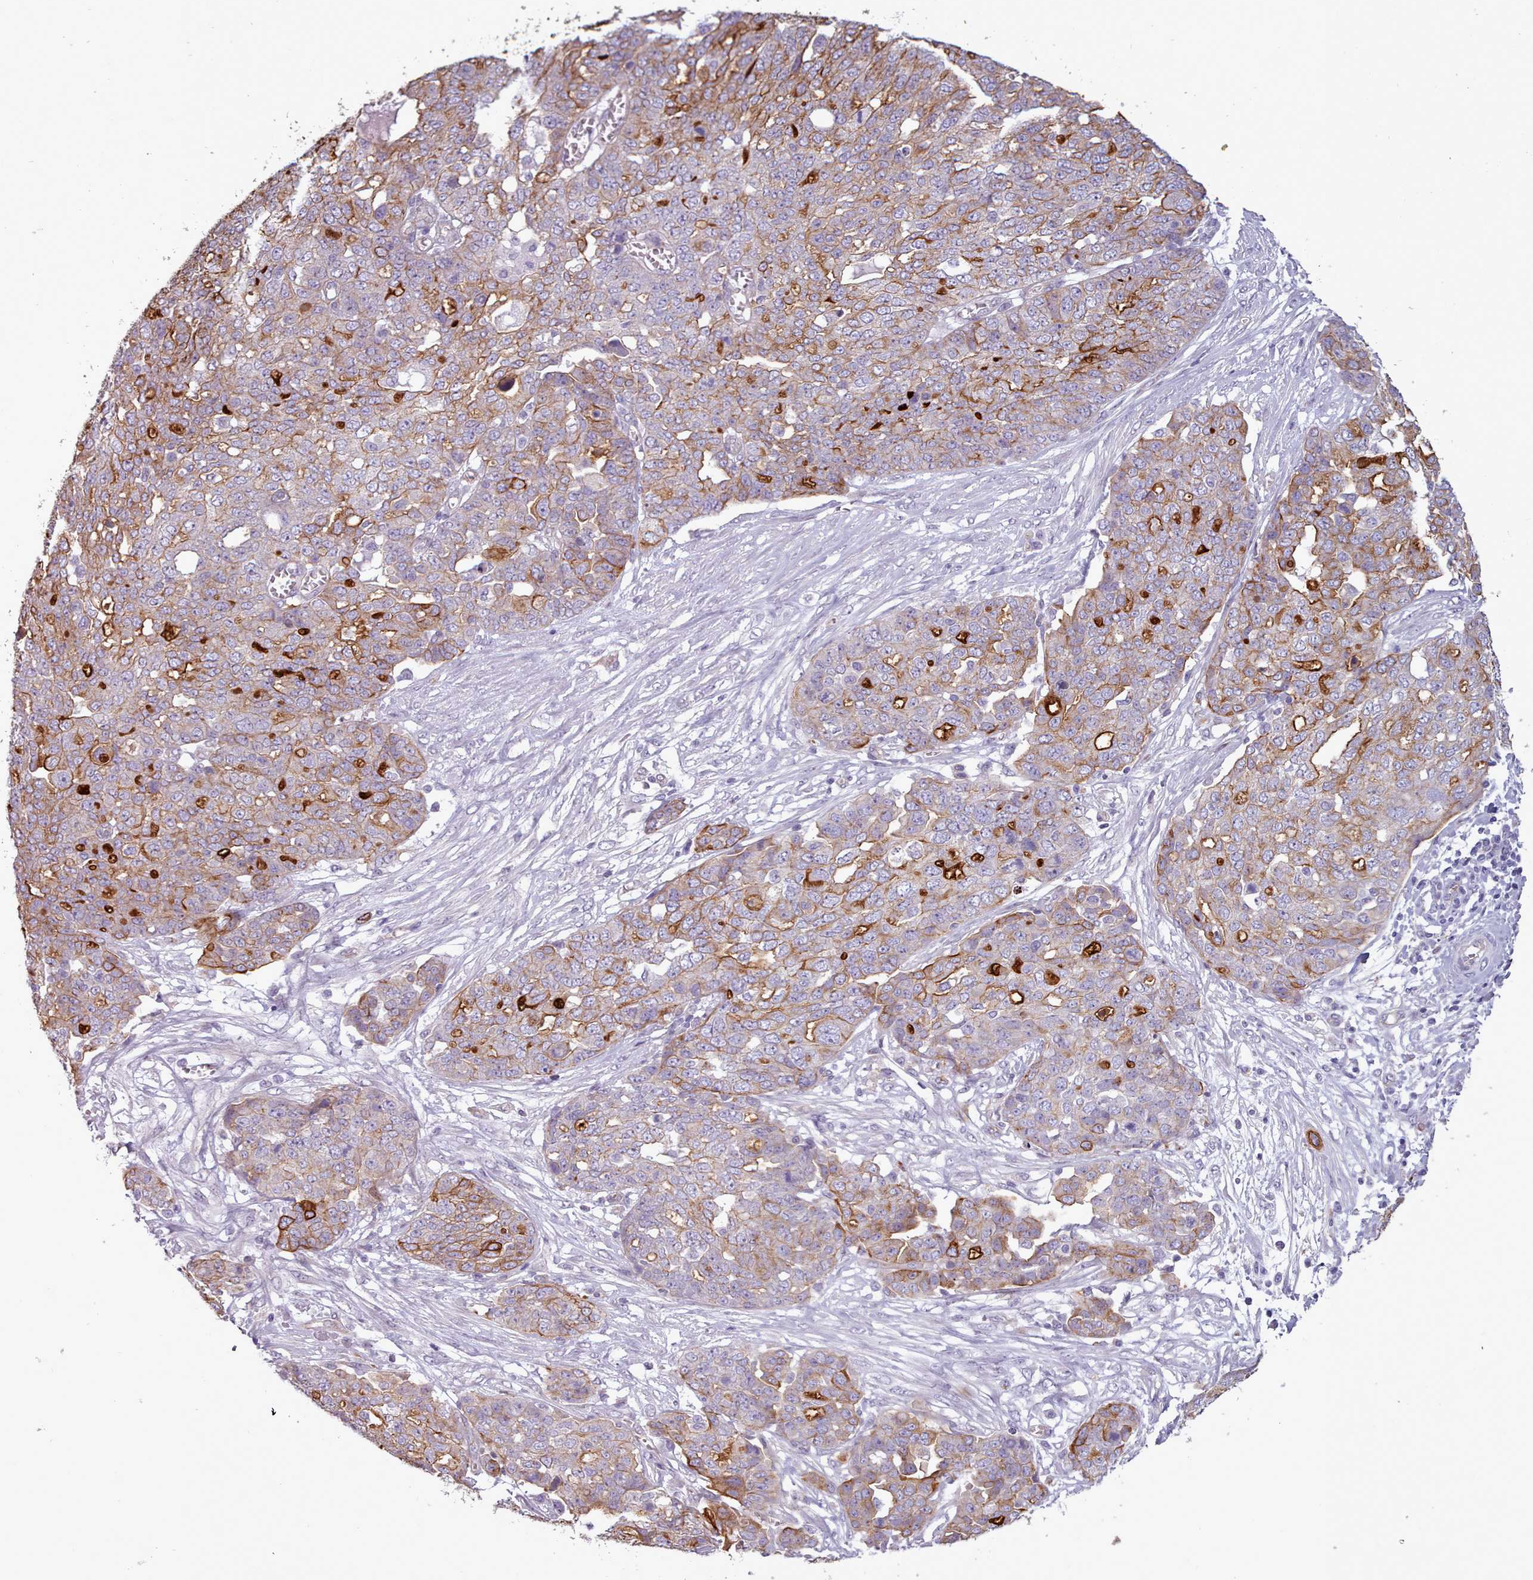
{"staining": {"intensity": "strong", "quantity": "25%-75%", "location": "cytoplasmic/membranous"}, "tissue": "ovarian cancer", "cell_type": "Tumor cells", "image_type": "cancer", "snomed": [{"axis": "morphology", "description": "Cystadenocarcinoma, serous, NOS"}, {"axis": "topography", "description": "Soft tissue"}, {"axis": "topography", "description": "Ovary"}], "caption": "There is high levels of strong cytoplasmic/membranous positivity in tumor cells of ovarian cancer (serous cystadenocarcinoma), as demonstrated by immunohistochemical staining (brown color).", "gene": "PLD4", "patient": {"sex": "female", "age": 57}}